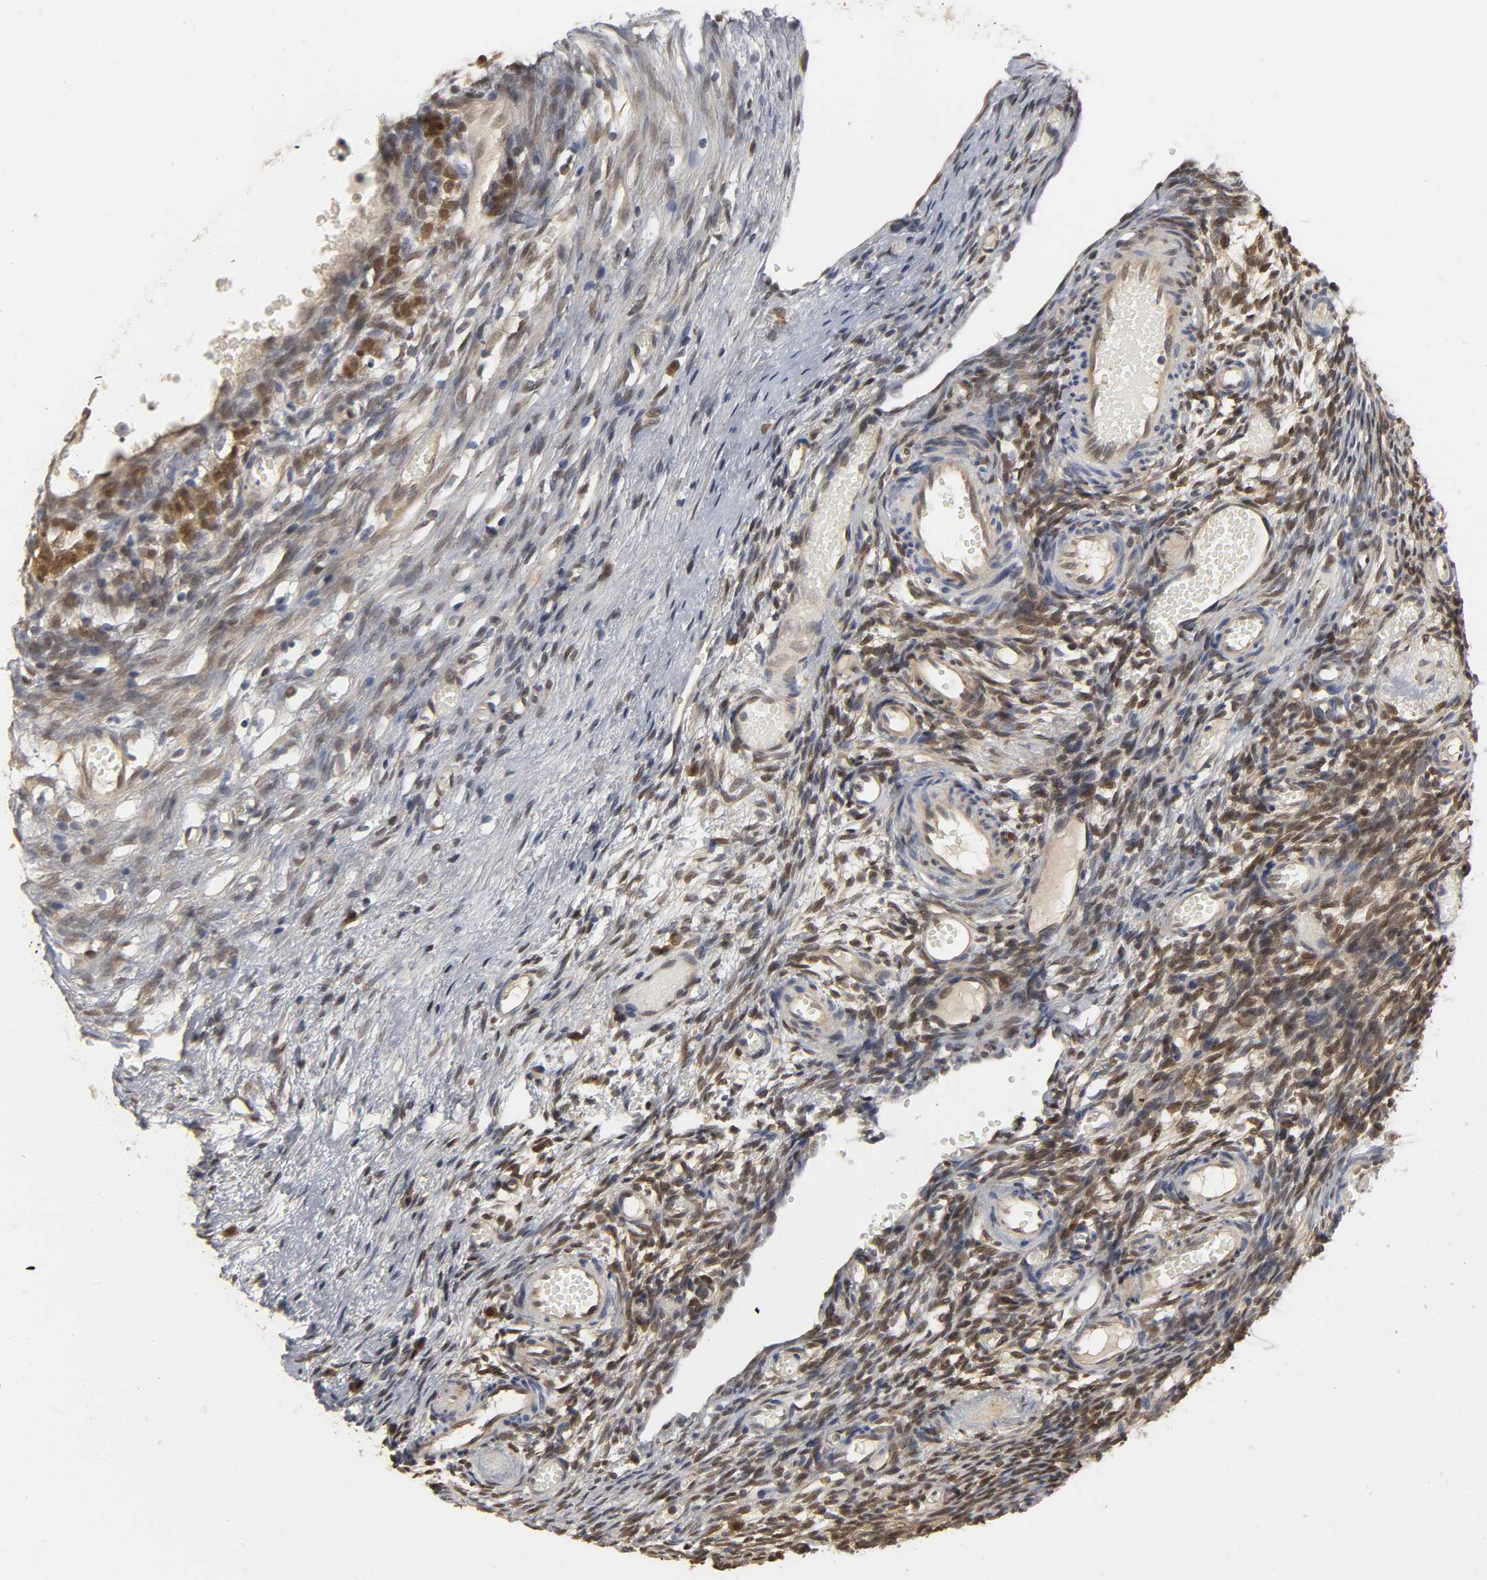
{"staining": {"intensity": "moderate", "quantity": ">75%", "location": "cytoplasmic/membranous,nuclear"}, "tissue": "ovary", "cell_type": "Ovarian stroma cells", "image_type": "normal", "snomed": [{"axis": "morphology", "description": "Normal tissue, NOS"}, {"axis": "topography", "description": "Ovary"}], "caption": "Immunohistochemistry (DAB) staining of unremarkable human ovary demonstrates moderate cytoplasmic/membranous,nuclear protein staining in approximately >75% of ovarian stroma cells. The staining was performed using DAB, with brown indicating positive protein expression. Nuclei are stained blue with hematoxylin.", "gene": "PARK7", "patient": {"sex": "female", "age": 35}}